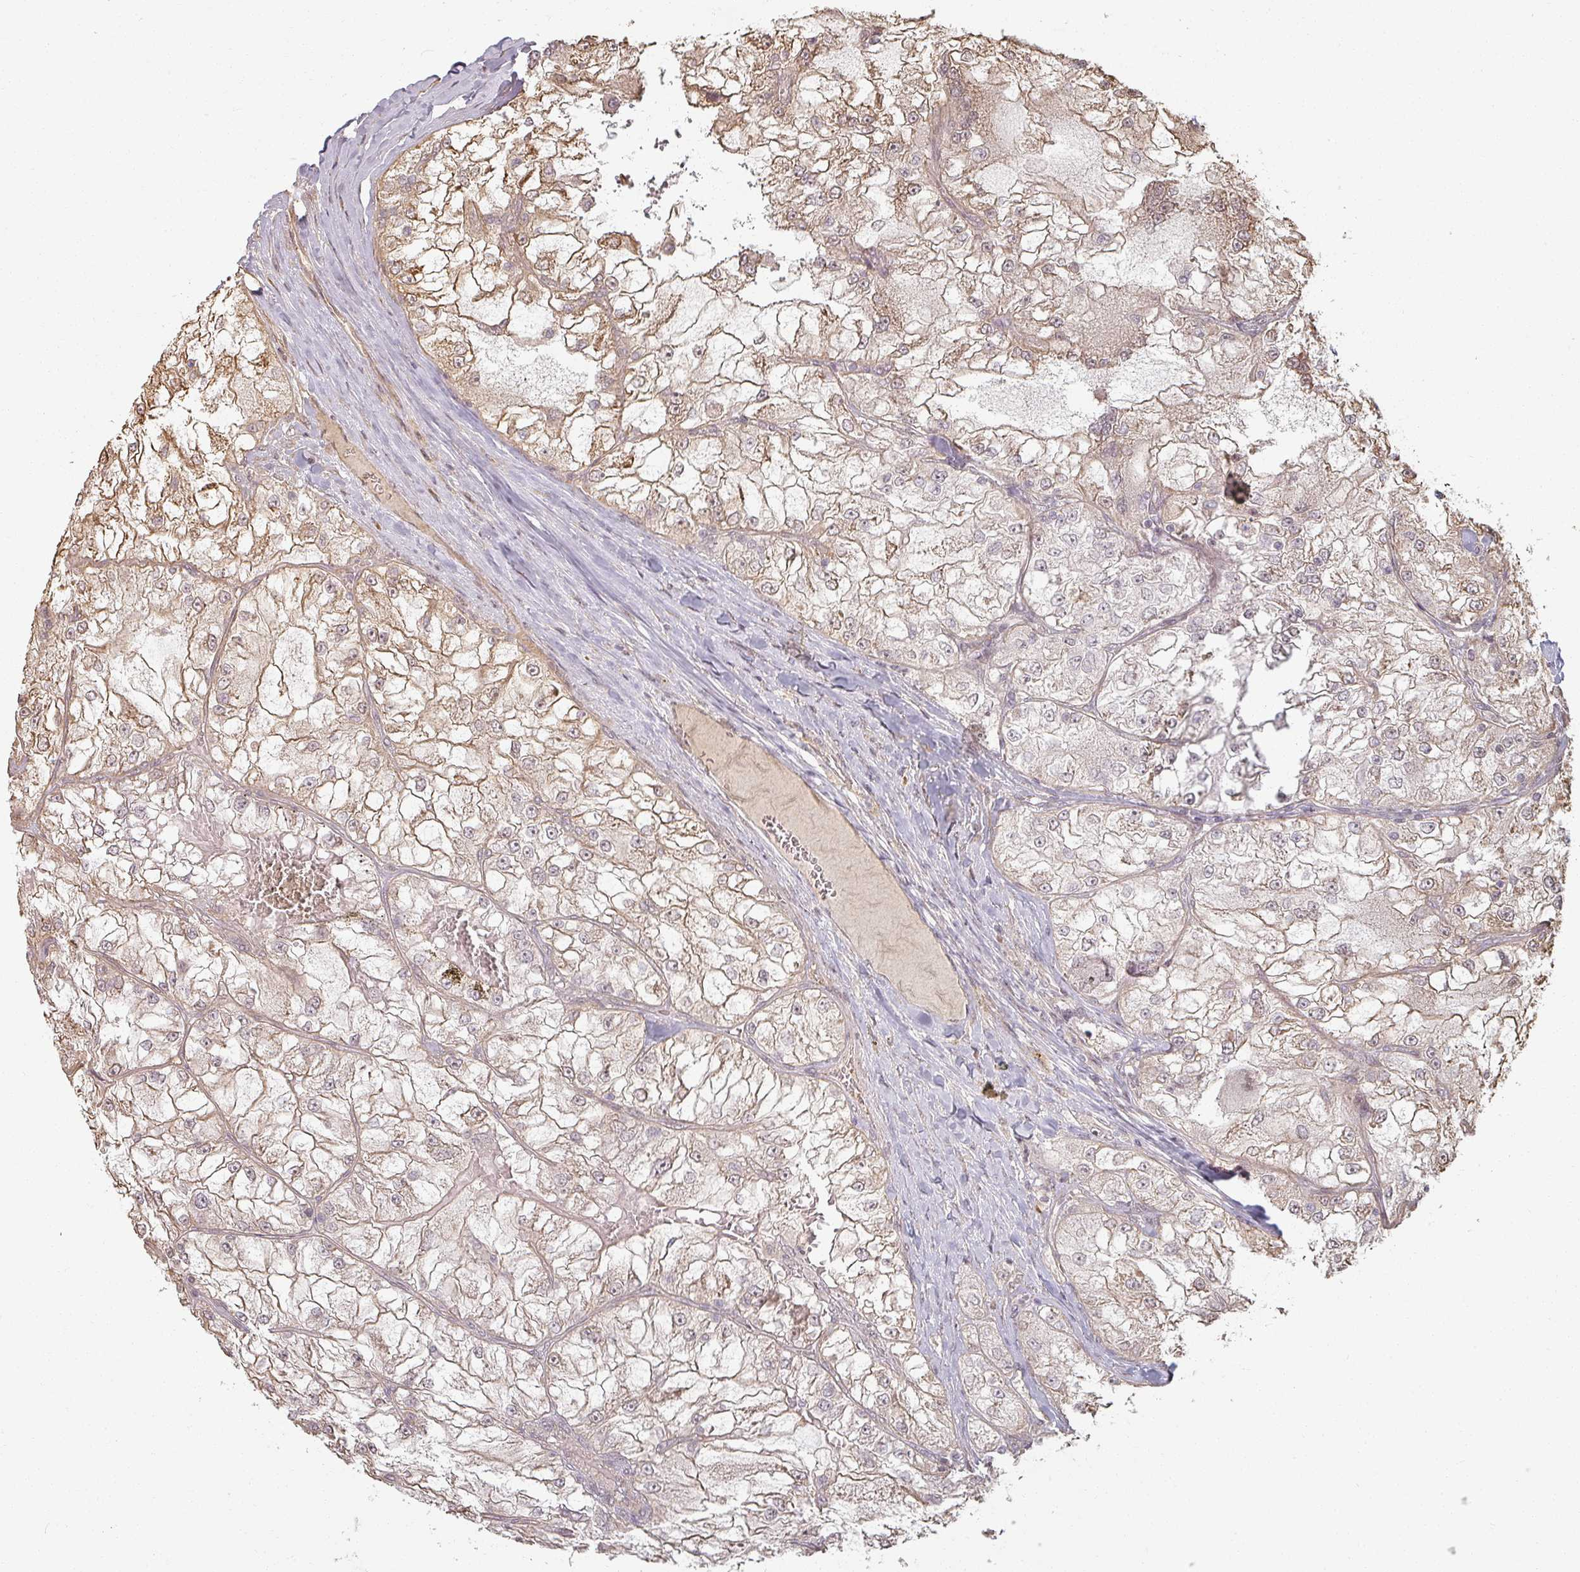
{"staining": {"intensity": "weak", "quantity": ">75%", "location": "cytoplasmic/membranous,nuclear"}, "tissue": "renal cancer", "cell_type": "Tumor cells", "image_type": "cancer", "snomed": [{"axis": "morphology", "description": "Adenocarcinoma, NOS"}, {"axis": "topography", "description": "Kidney"}], "caption": "Renal cancer was stained to show a protein in brown. There is low levels of weak cytoplasmic/membranous and nuclear positivity in about >75% of tumor cells.", "gene": "MED19", "patient": {"sex": "female", "age": 72}}